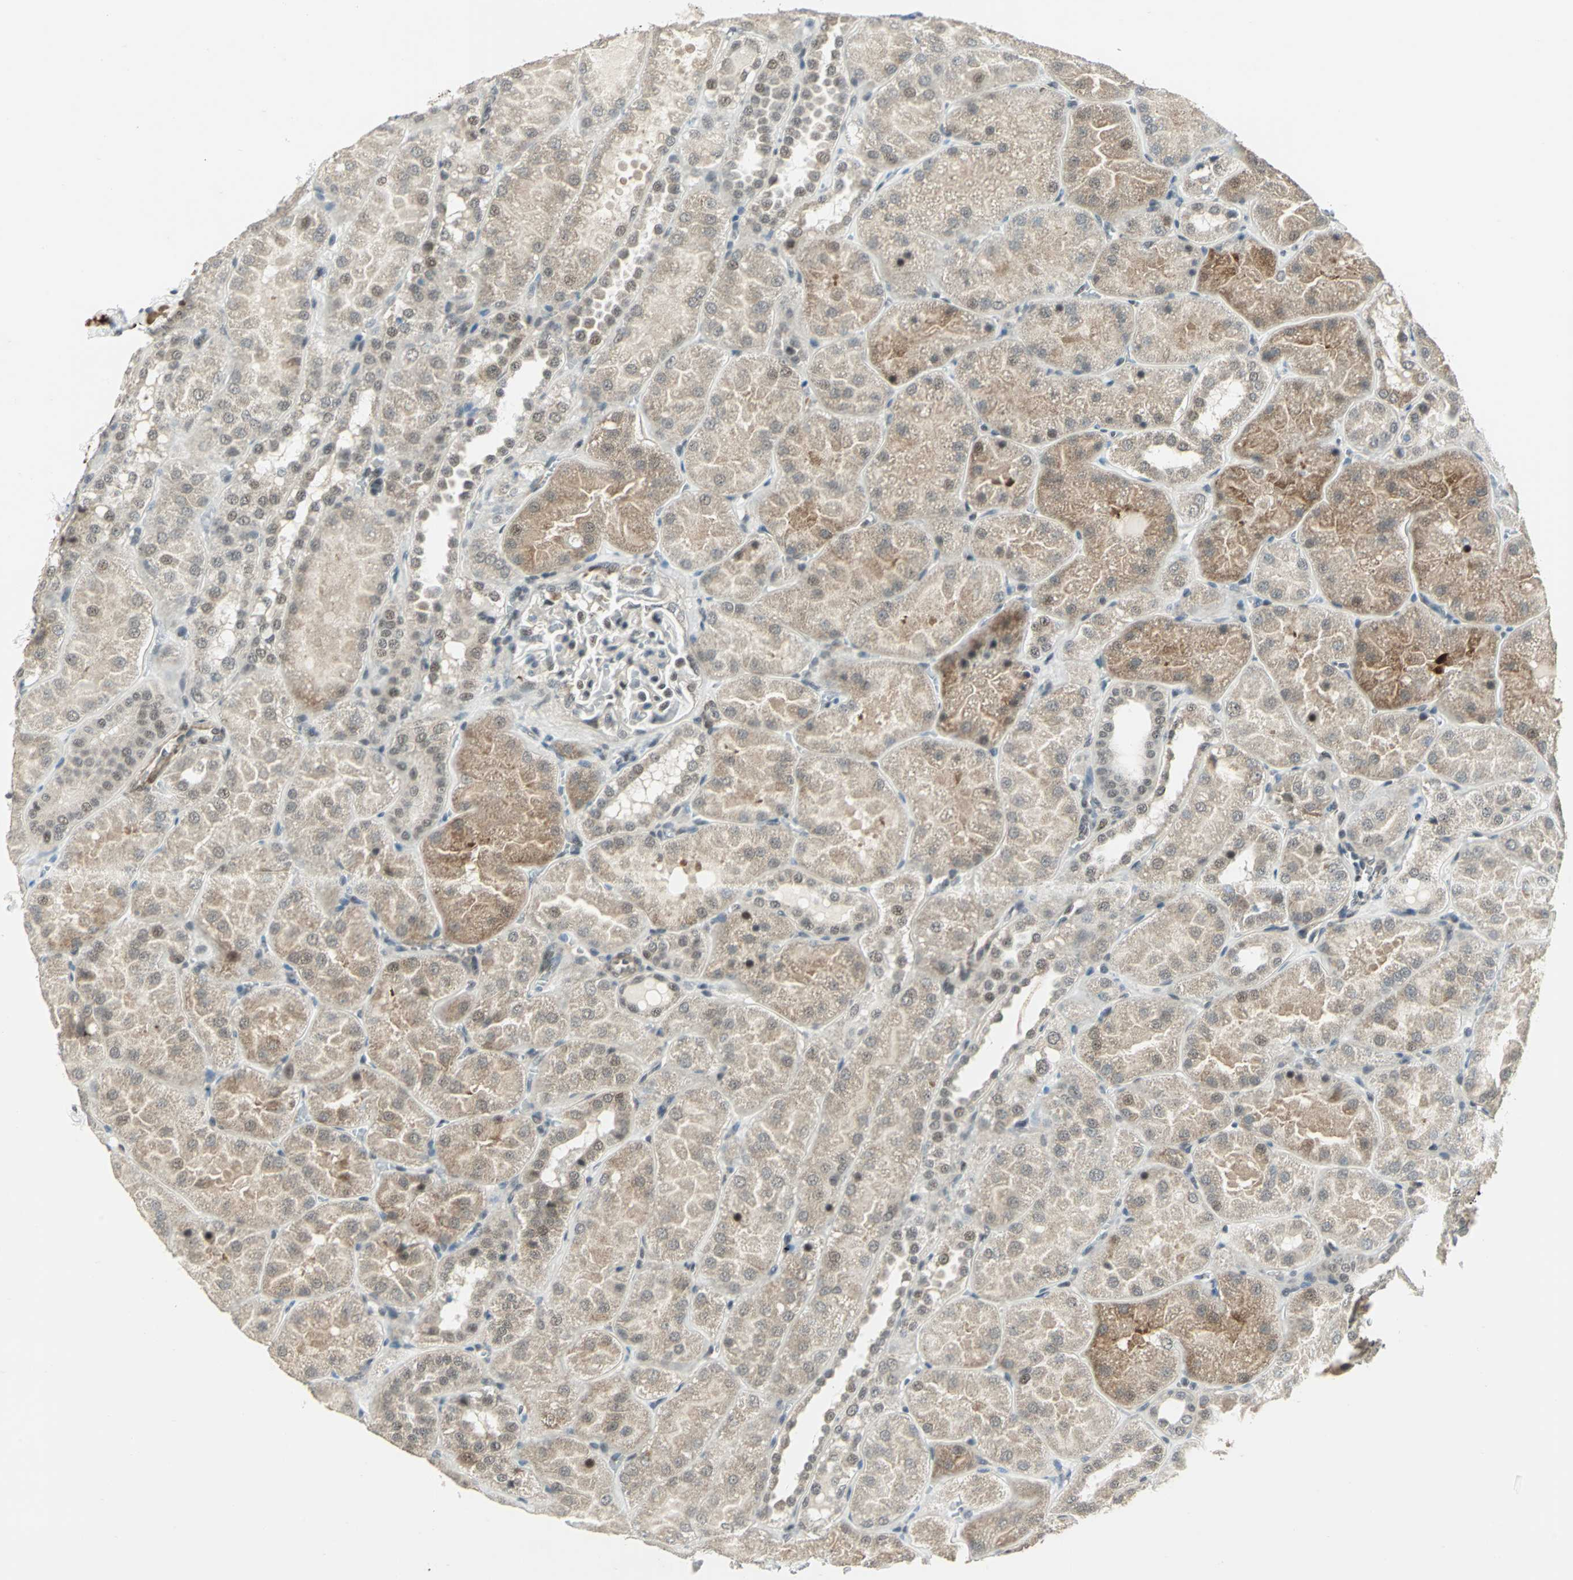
{"staining": {"intensity": "negative", "quantity": "none", "location": "none"}, "tissue": "kidney", "cell_type": "Cells in glomeruli", "image_type": "normal", "snomed": [{"axis": "morphology", "description": "Normal tissue, NOS"}, {"axis": "topography", "description": "Kidney"}], "caption": "The micrograph reveals no staining of cells in glomeruli in unremarkable kidney.", "gene": "MTA1", "patient": {"sex": "male", "age": 28}}